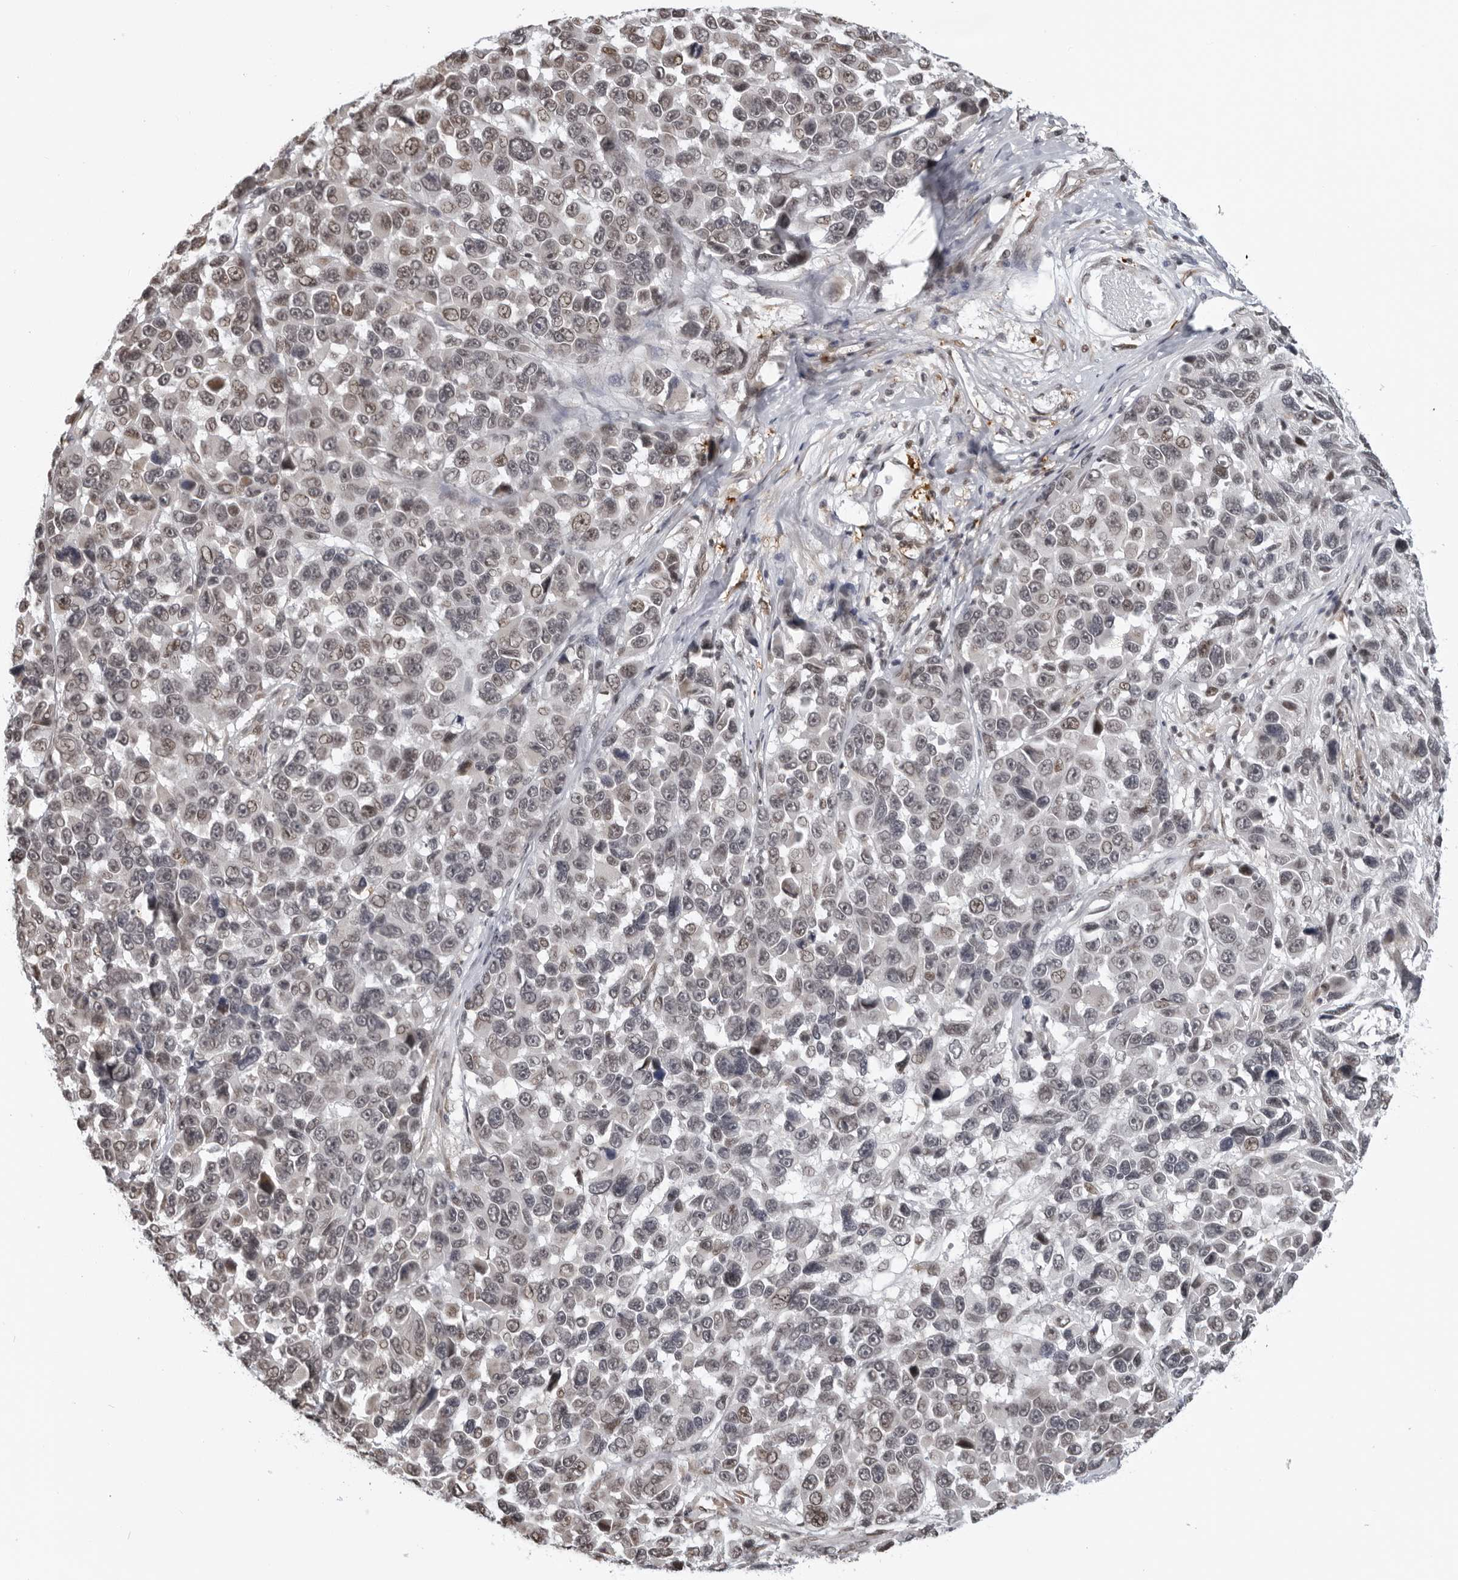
{"staining": {"intensity": "weak", "quantity": "25%-75%", "location": "nuclear"}, "tissue": "melanoma", "cell_type": "Tumor cells", "image_type": "cancer", "snomed": [{"axis": "morphology", "description": "Malignant melanoma, NOS"}, {"axis": "topography", "description": "Skin"}], "caption": "Protein expression by immunohistochemistry (IHC) shows weak nuclear expression in about 25%-75% of tumor cells in malignant melanoma. (Brightfield microscopy of DAB IHC at high magnification).", "gene": "MAF", "patient": {"sex": "male", "age": 53}}